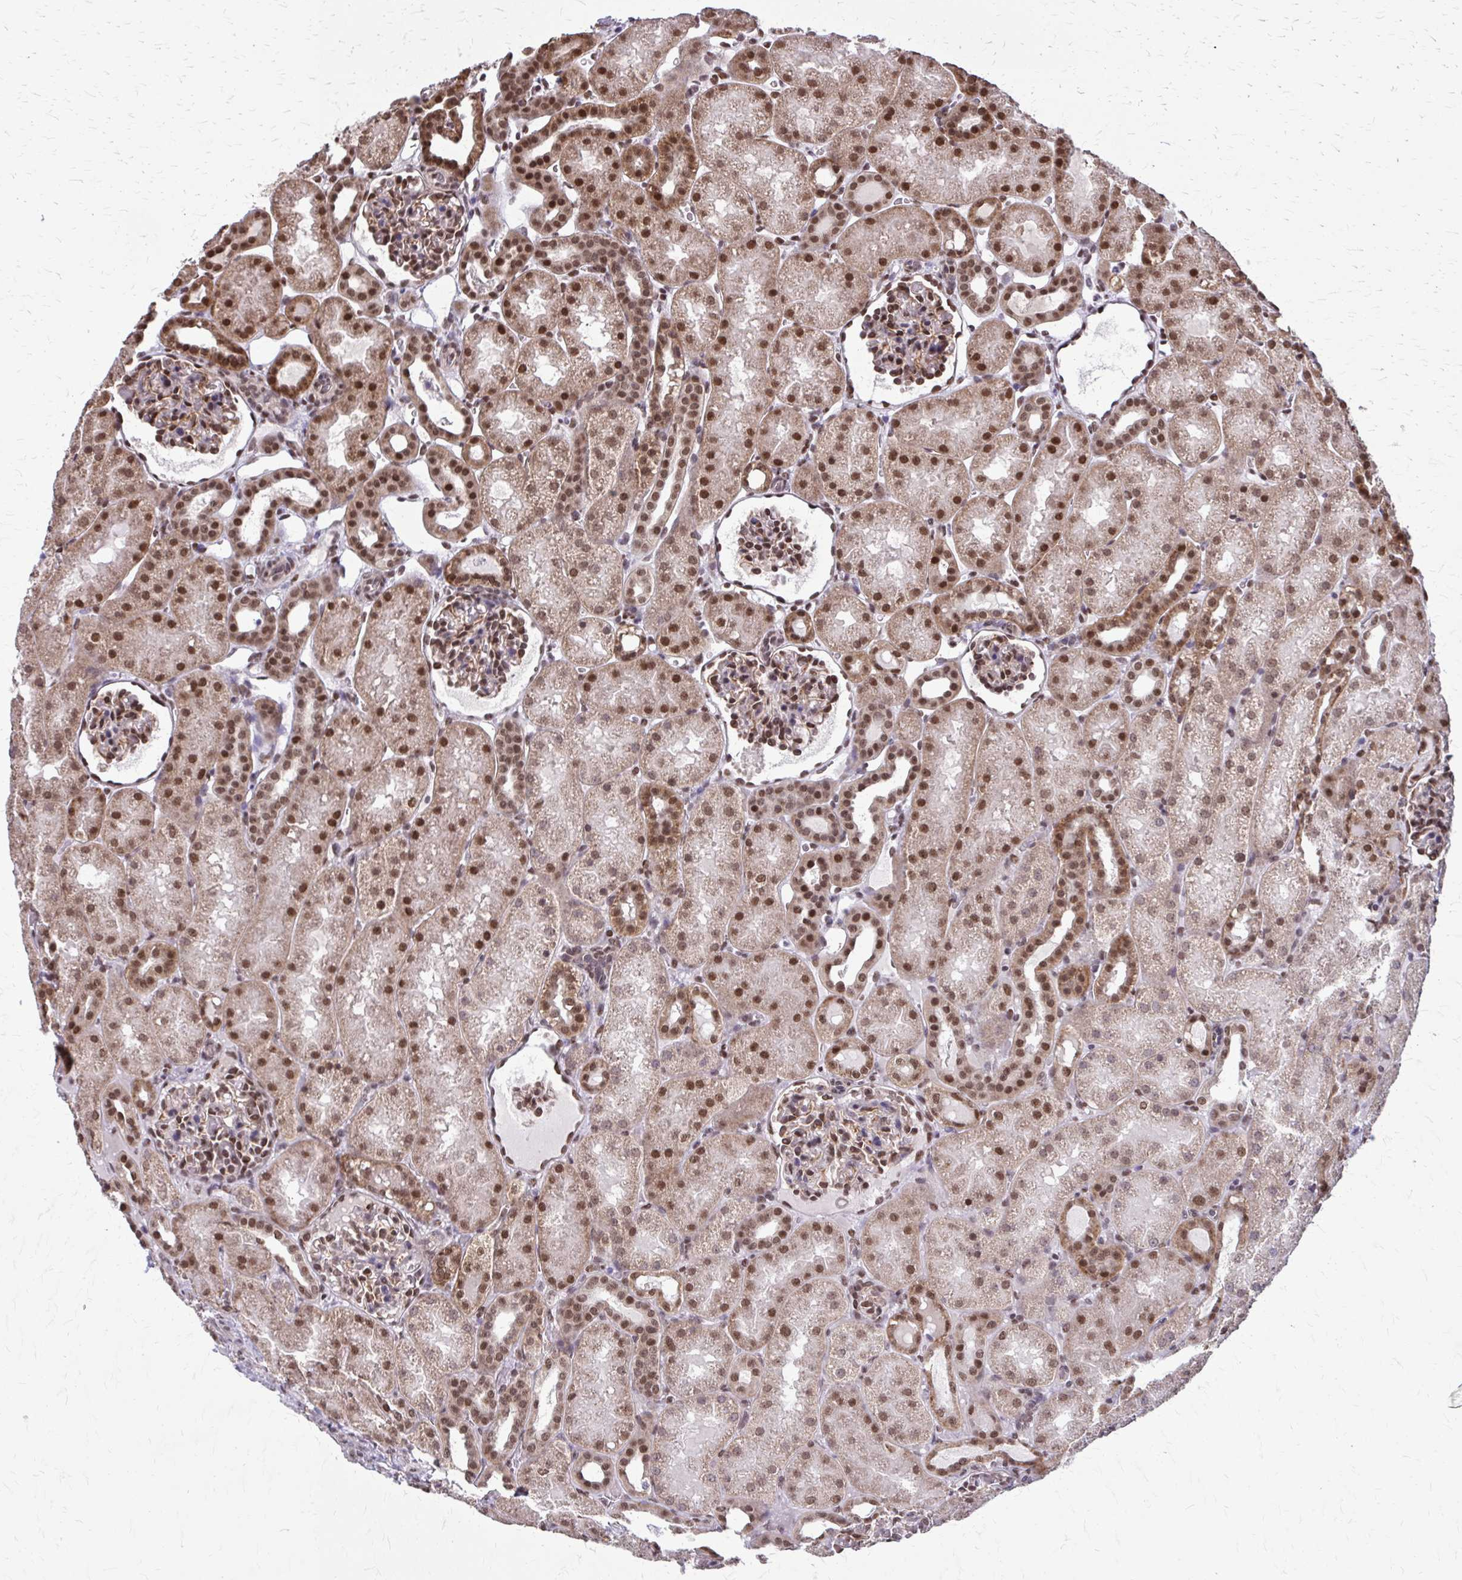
{"staining": {"intensity": "moderate", "quantity": "25%-75%", "location": "nuclear"}, "tissue": "kidney", "cell_type": "Cells in glomeruli", "image_type": "normal", "snomed": [{"axis": "morphology", "description": "Normal tissue, NOS"}, {"axis": "topography", "description": "Kidney"}], "caption": "Unremarkable kidney shows moderate nuclear staining in about 25%-75% of cells in glomeruli, visualized by immunohistochemistry. The protein of interest is shown in brown color, while the nuclei are stained blue.", "gene": "TTF1", "patient": {"sex": "male", "age": 2}}